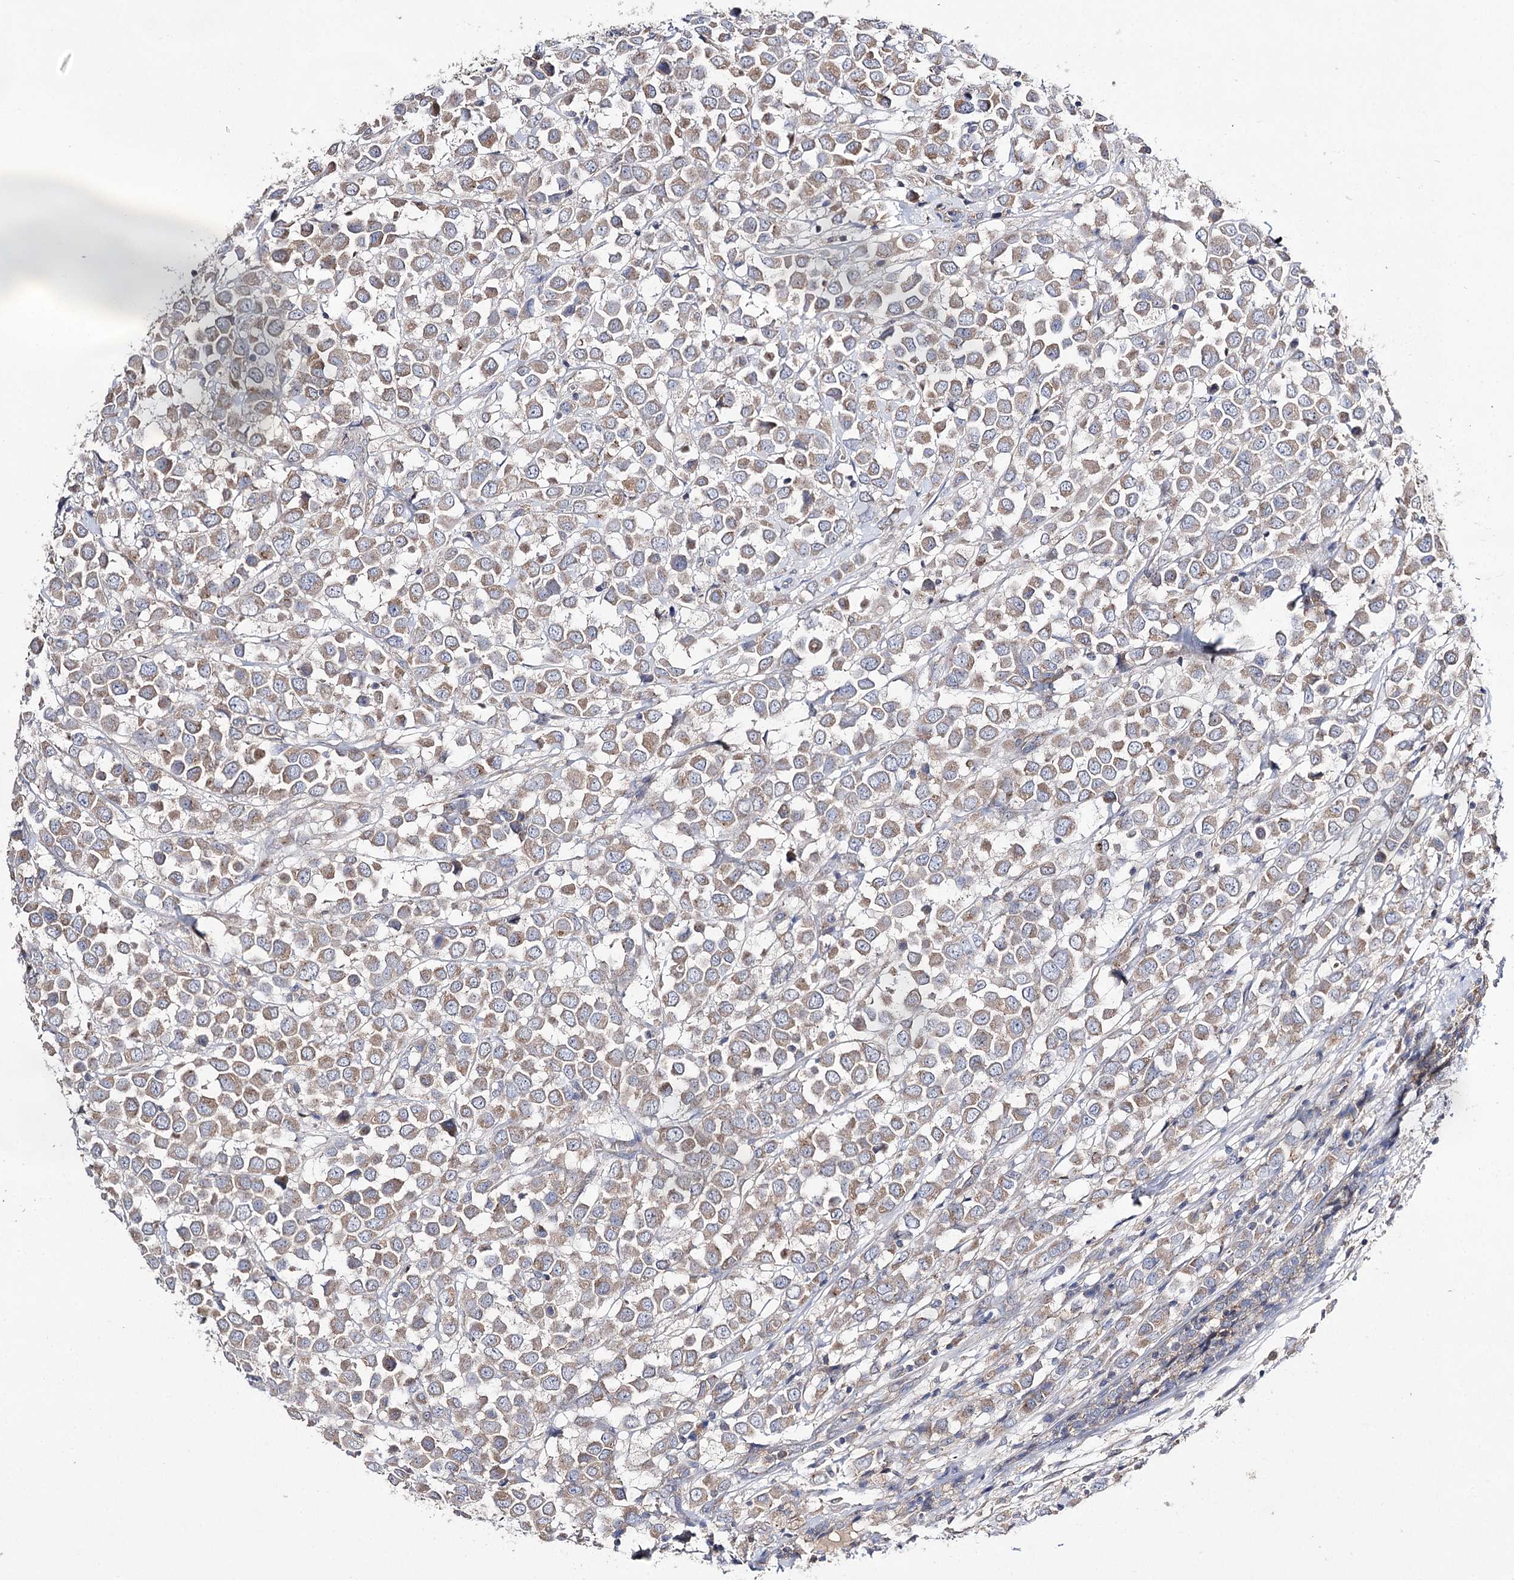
{"staining": {"intensity": "weak", "quantity": ">75%", "location": "cytoplasmic/membranous"}, "tissue": "breast cancer", "cell_type": "Tumor cells", "image_type": "cancer", "snomed": [{"axis": "morphology", "description": "Duct carcinoma"}, {"axis": "topography", "description": "Breast"}], "caption": "IHC of breast intraductal carcinoma shows low levels of weak cytoplasmic/membranous positivity in approximately >75% of tumor cells.", "gene": "AURKC", "patient": {"sex": "female", "age": 61}}